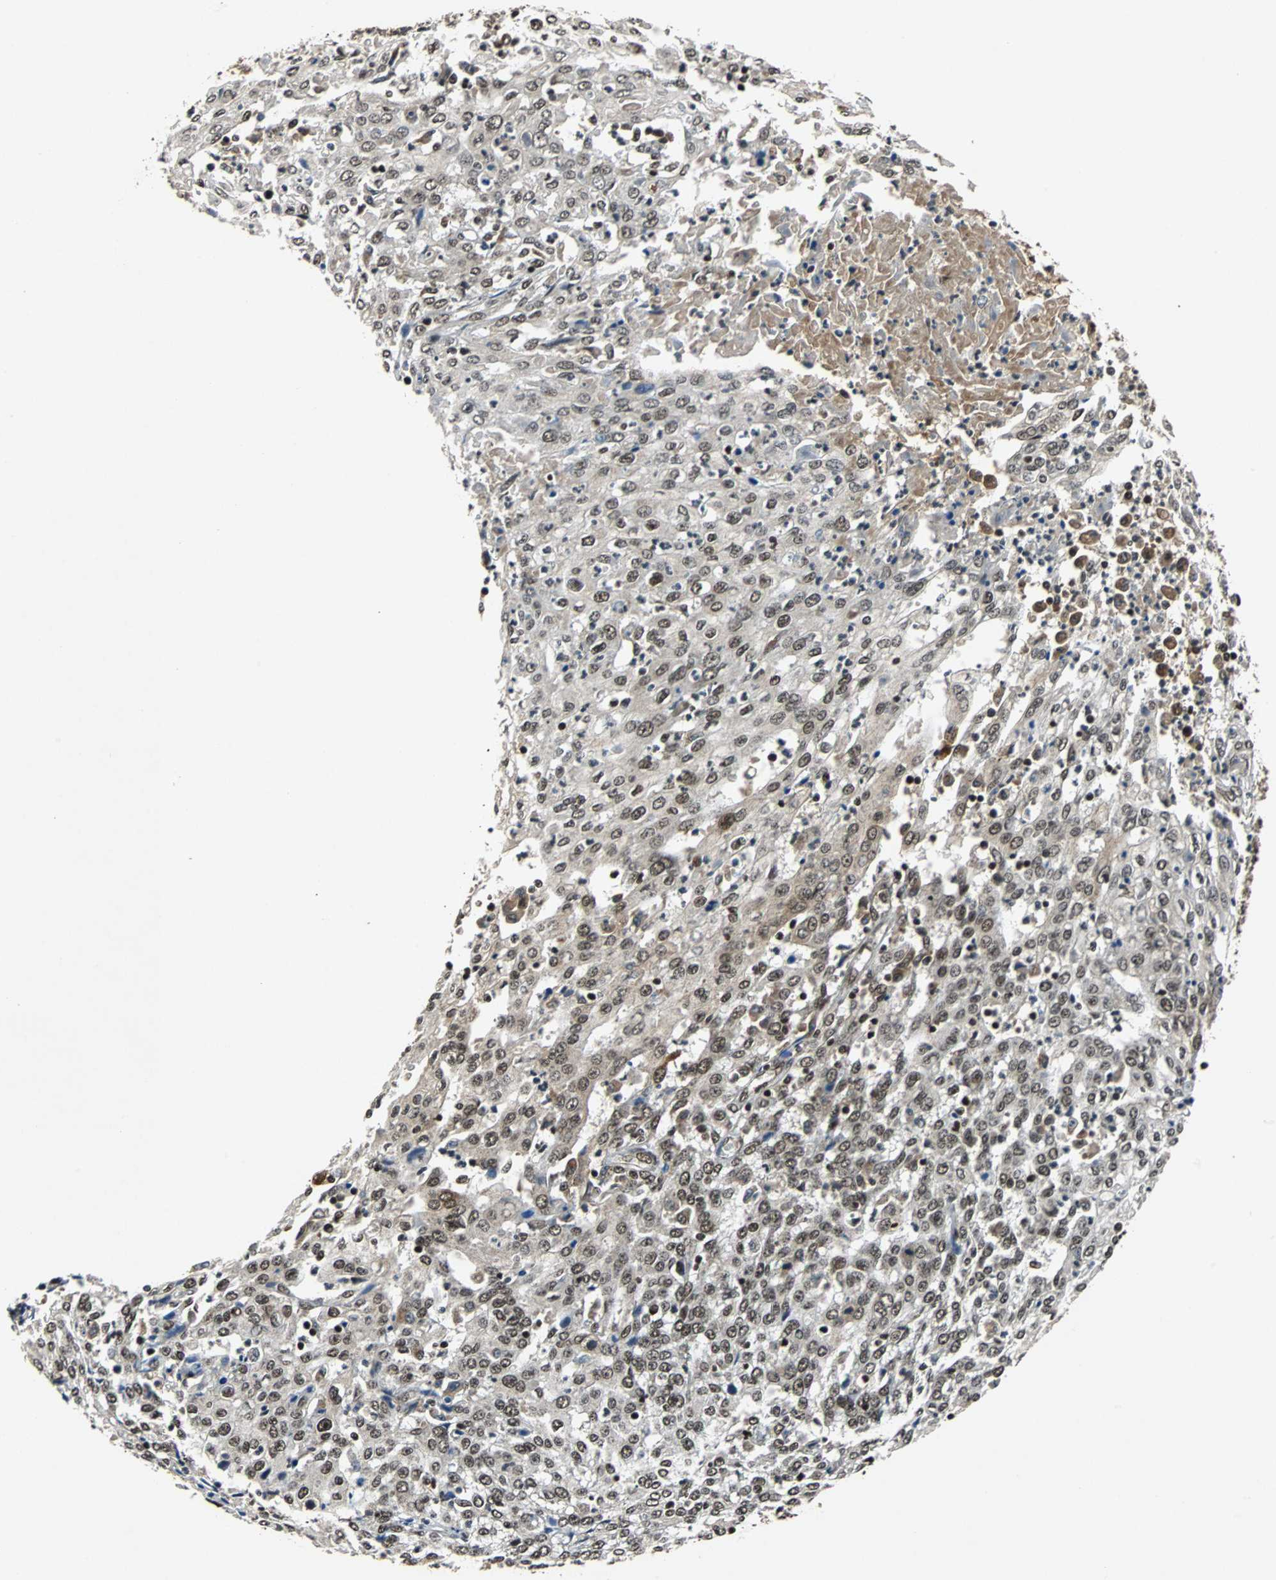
{"staining": {"intensity": "moderate", "quantity": ">75%", "location": "nuclear"}, "tissue": "cervical cancer", "cell_type": "Tumor cells", "image_type": "cancer", "snomed": [{"axis": "morphology", "description": "Squamous cell carcinoma, NOS"}, {"axis": "topography", "description": "Cervix"}], "caption": "Cervical squamous cell carcinoma tissue shows moderate nuclear staining in approximately >75% of tumor cells", "gene": "TAF5", "patient": {"sex": "female", "age": 39}}